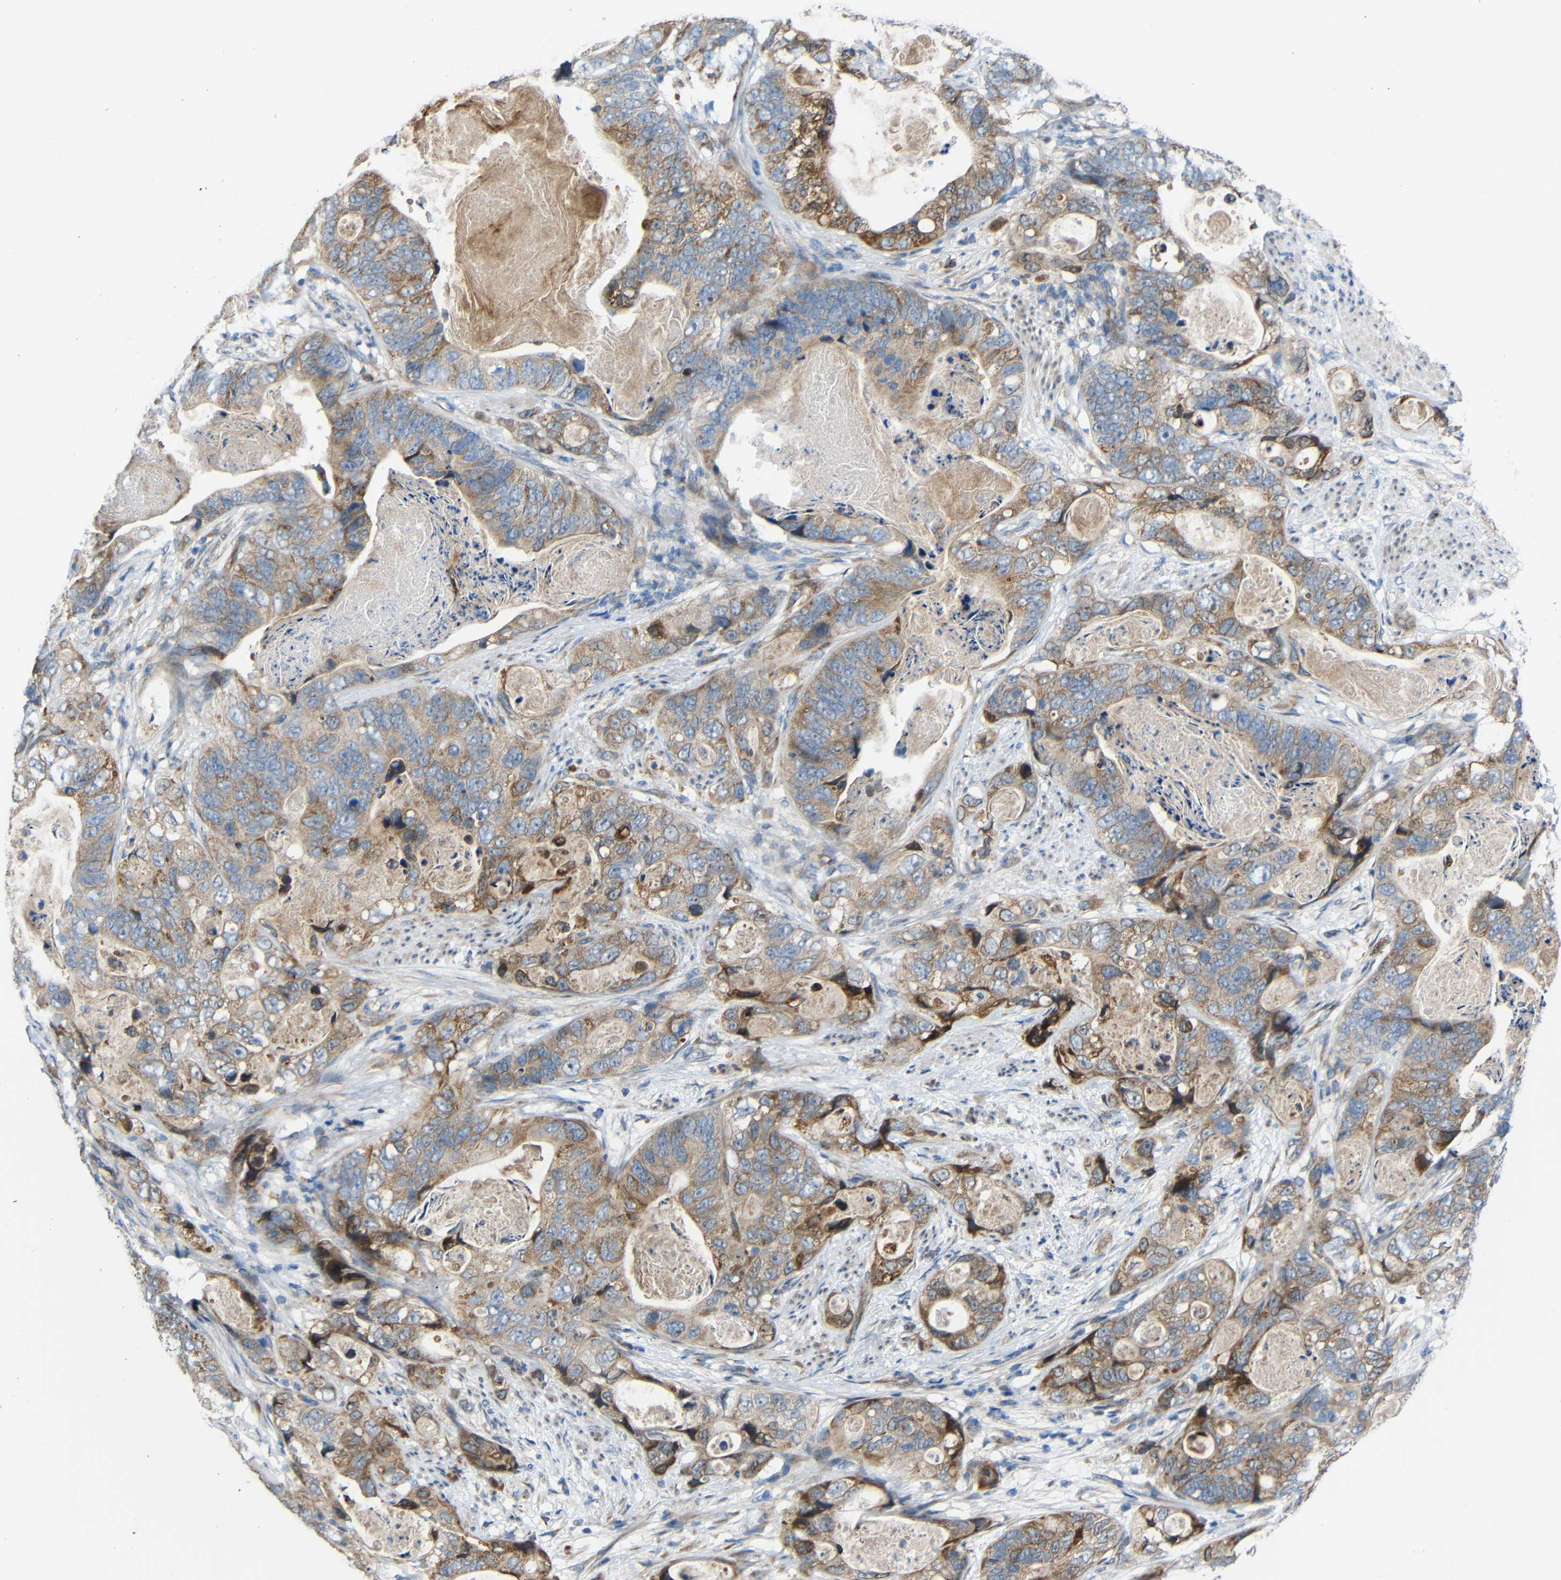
{"staining": {"intensity": "moderate", "quantity": "25%-75%", "location": "cytoplasmic/membranous"}, "tissue": "stomach cancer", "cell_type": "Tumor cells", "image_type": "cancer", "snomed": [{"axis": "morphology", "description": "Adenocarcinoma, NOS"}, {"axis": "topography", "description": "Stomach"}], "caption": "About 25%-75% of tumor cells in human stomach cancer show moderate cytoplasmic/membranous protein expression as visualized by brown immunohistochemical staining.", "gene": "TMEM25", "patient": {"sex": "female", "age": 89}}